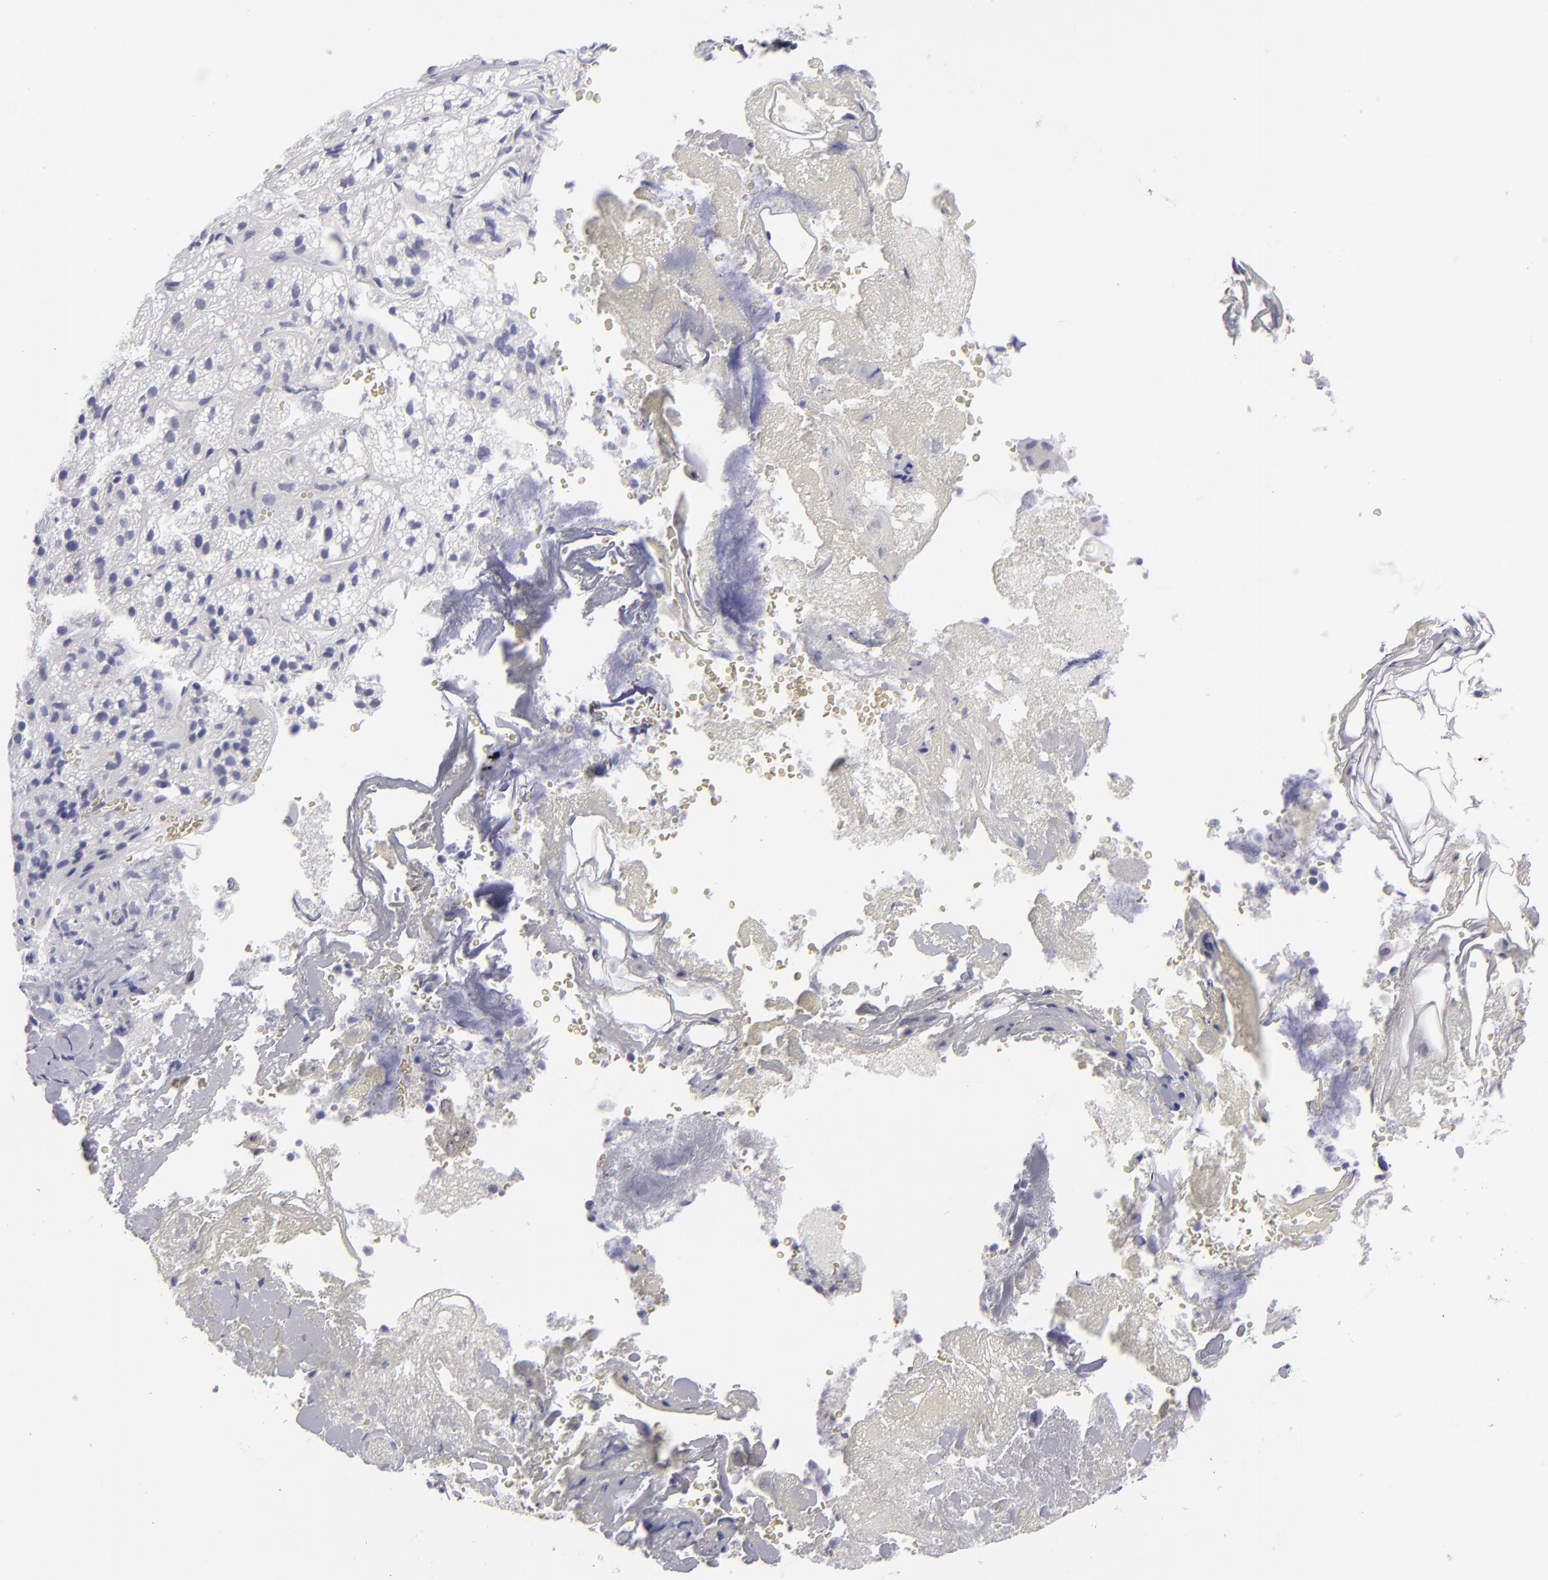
{"staining": {"intensity": "negative", "quantity": "none", "location": "none"}, "tissue": "adrenal gland", "cell_type": "Glandular cells", "image_type": "normal", "snomed": [{"axis": "morphology", "description": "Normal tissue, NOS"}, {"axis": "topography", "description": "Adrenal gland"}], "caption": "Immunohistochemistry of normal human adrenal gland exhibits no staining in glandular cells.", "gene": "SLC1A2", "patient": {"sex": "female", "age": 71}}